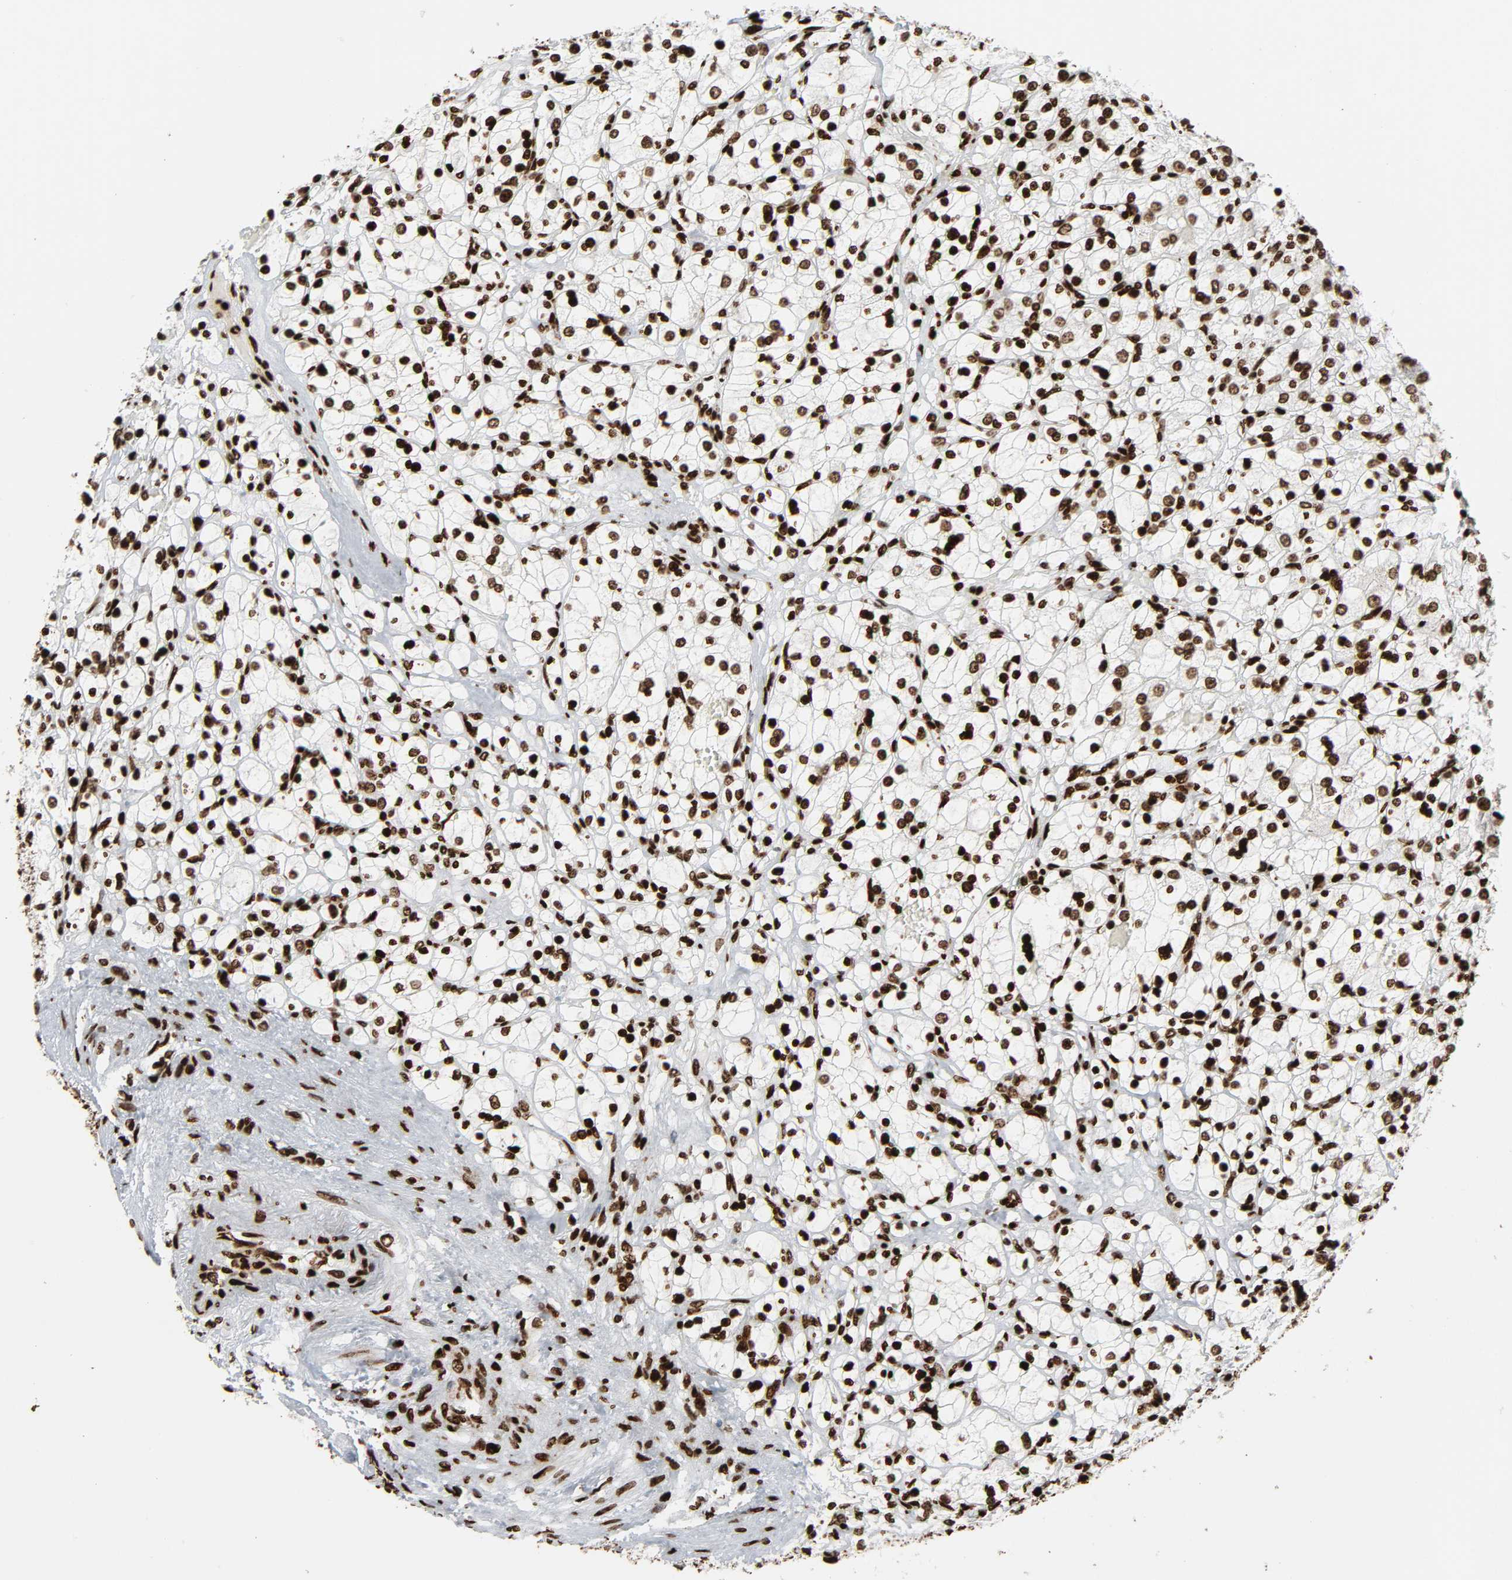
{"staining": {"intensity": "strong", "quantity": ">75%", "location": "nuclear"}, "tissue": "renal cancer", "cell_type": "Tumor cells", "image_type": "cancer", "snomed": [{"axis": "morphology", "description": "Adenocarcinoma, NOS"}, {"axis": "topography", "description": "Kidney"}], "caption": "Tumor cells show high levels of strong nuclear staining in approximately >75% of cells in renal cancer.", "gene": "RXRA", "patient": {"sex": "female", "age": 83}}